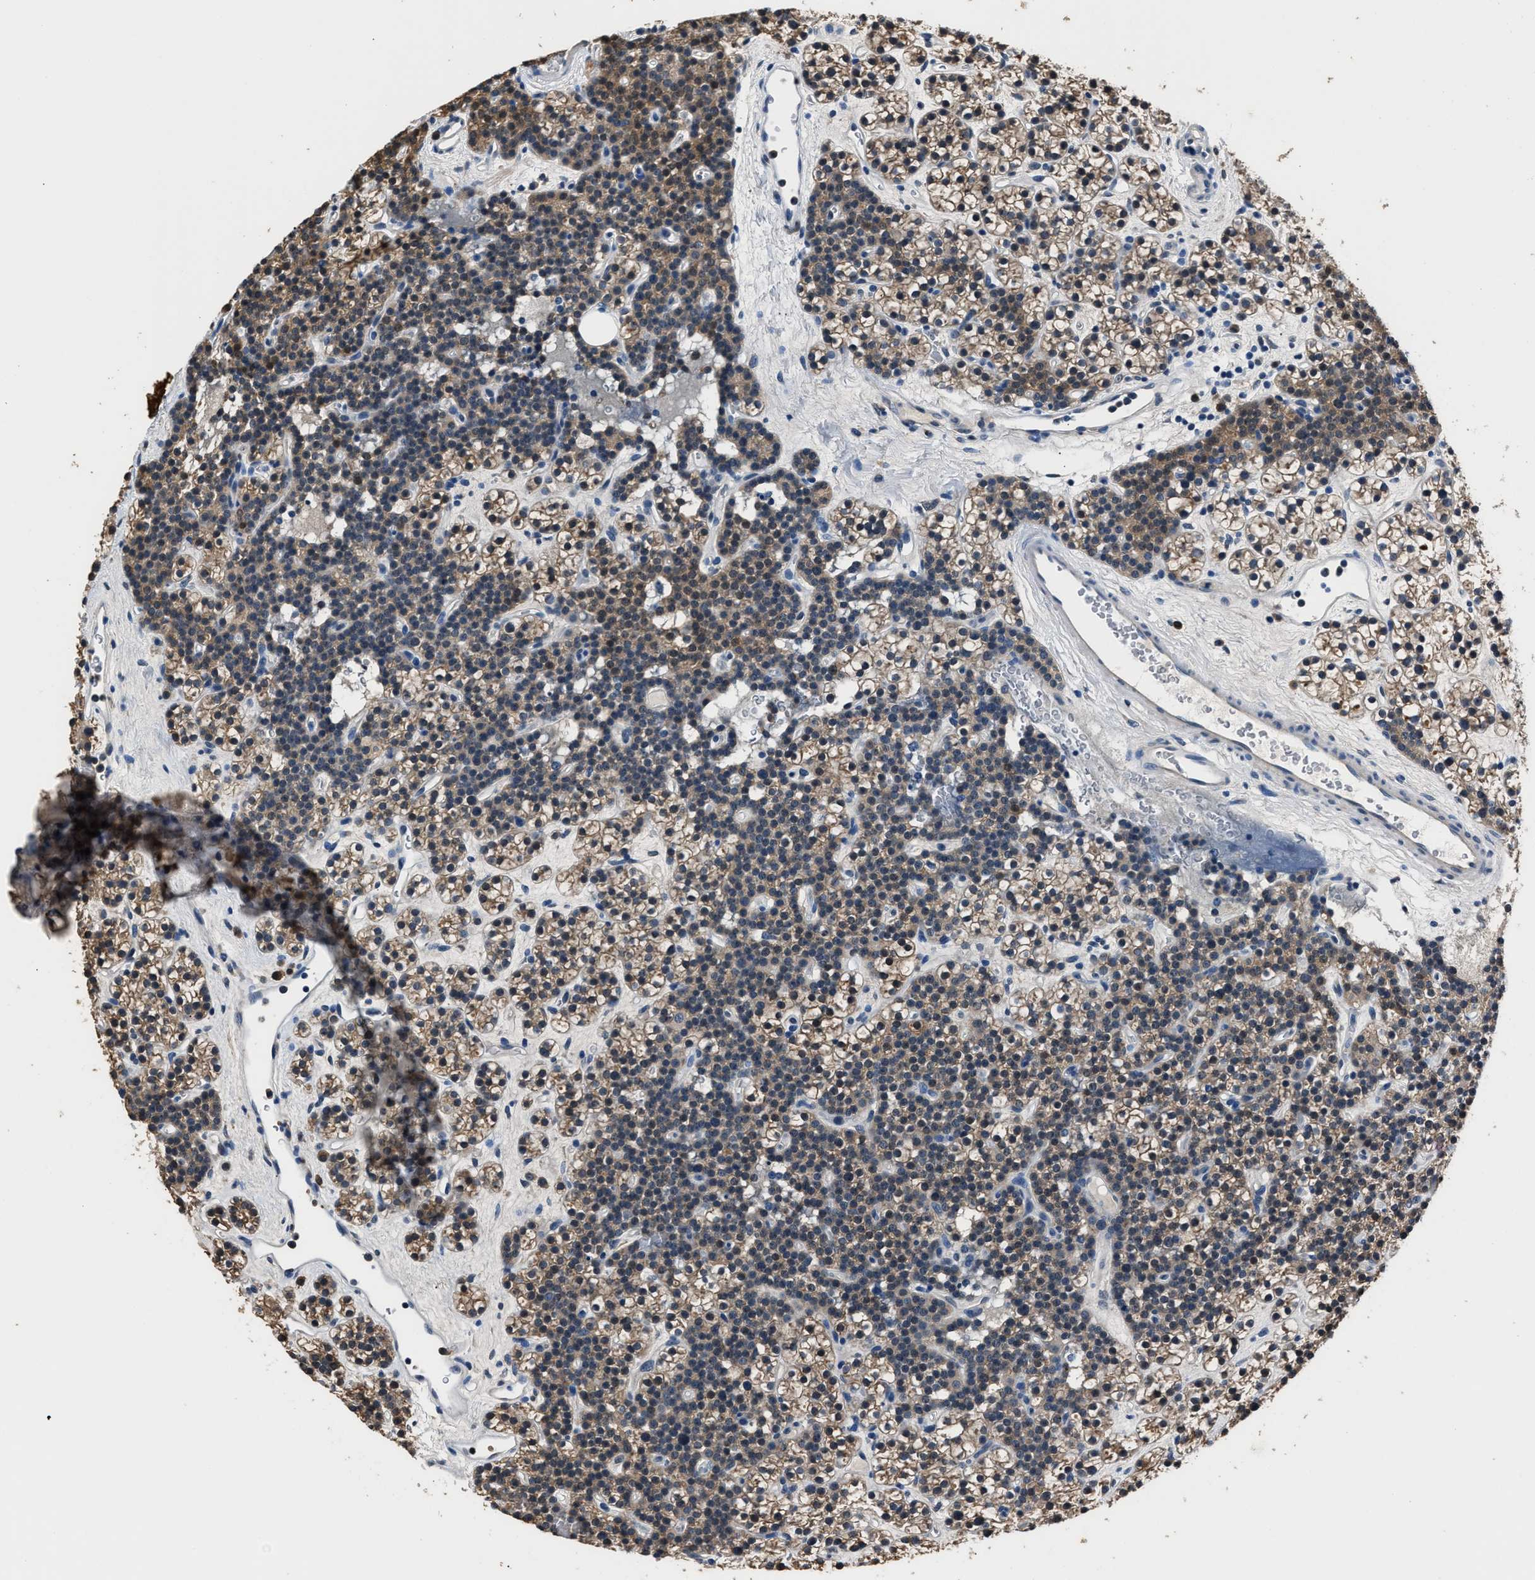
{"staining": {"intensity": "weak", "quantity": ">75%", "location": "cytoplasmic/membranous"}, "tissue": "parathyroid gland", "cell_type": "Glandular cells", "image_type": "normal", "snomed": [{"axis": "morphology", "description": "Normal tissue, NOS"}, {"axis": "morphology", "description": "Adenoma, NOS"}, {"axis": "topography", "description": "Parathyroid gland"}], "caption": "Human parathyroid gland stained with a brown dye exhibits weak cytoplasmic/membranous positive expression in approximately >75% of glandular cells.", "gene": "GSTP1", "patient": {"sex": "female", "age": 54}}